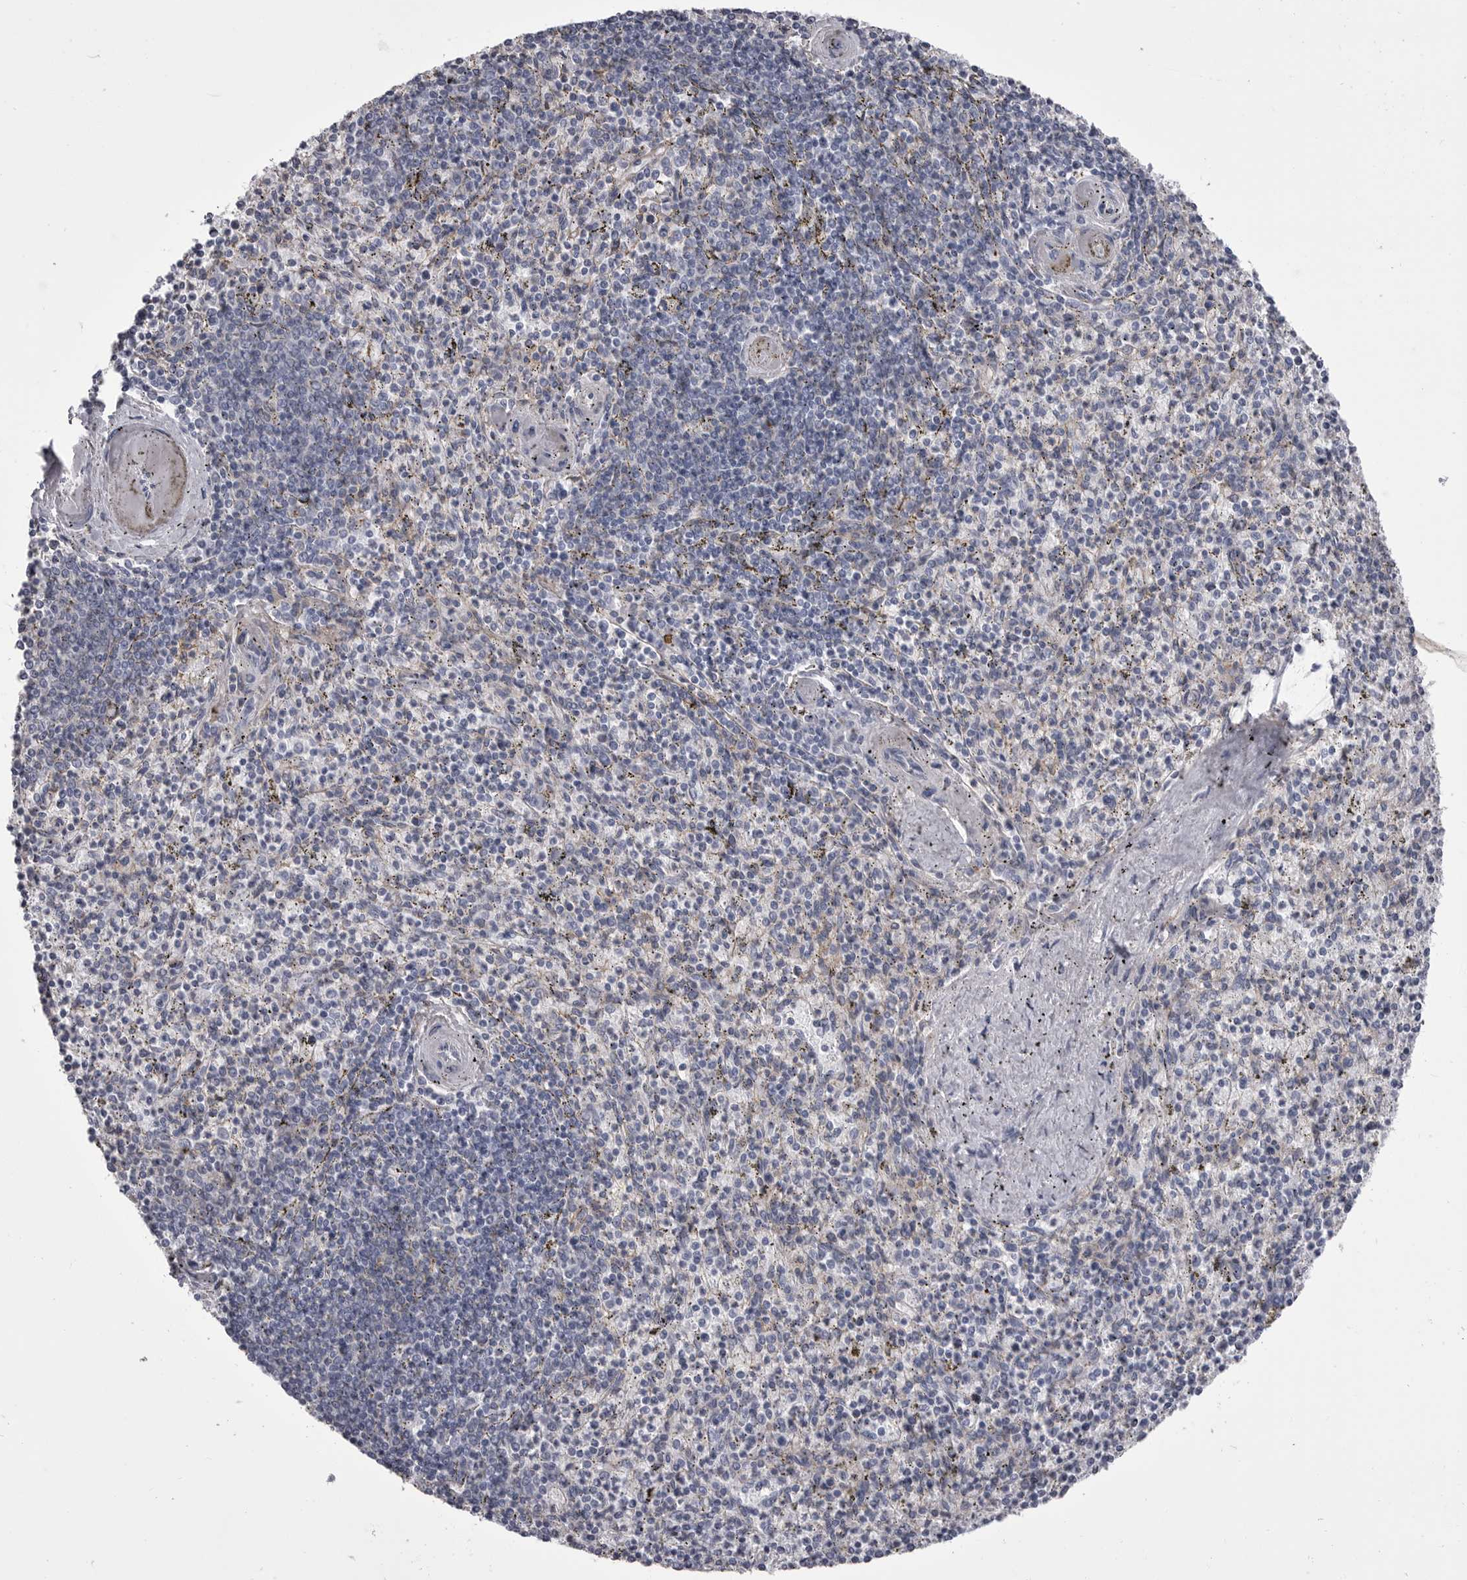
{"staining": {"intensity": "negative", "quantity": "none", "location": "none"}, "tissue": "spleen", "cell_type": "Cells in red pulp", "image_type": "normal", "snomed": [{"axis": "morphology", "description": "Normal tissue, NOS"}, {"axis": "topography", "description": "Spleen"}], "caption": "IHC histopathology image of normal spleen: spleen stained with DAB demonstrates no significant protein expression in cells in red pulp.", "gene": "ANK2", "patient": {"sex": "male", "age": 72}}